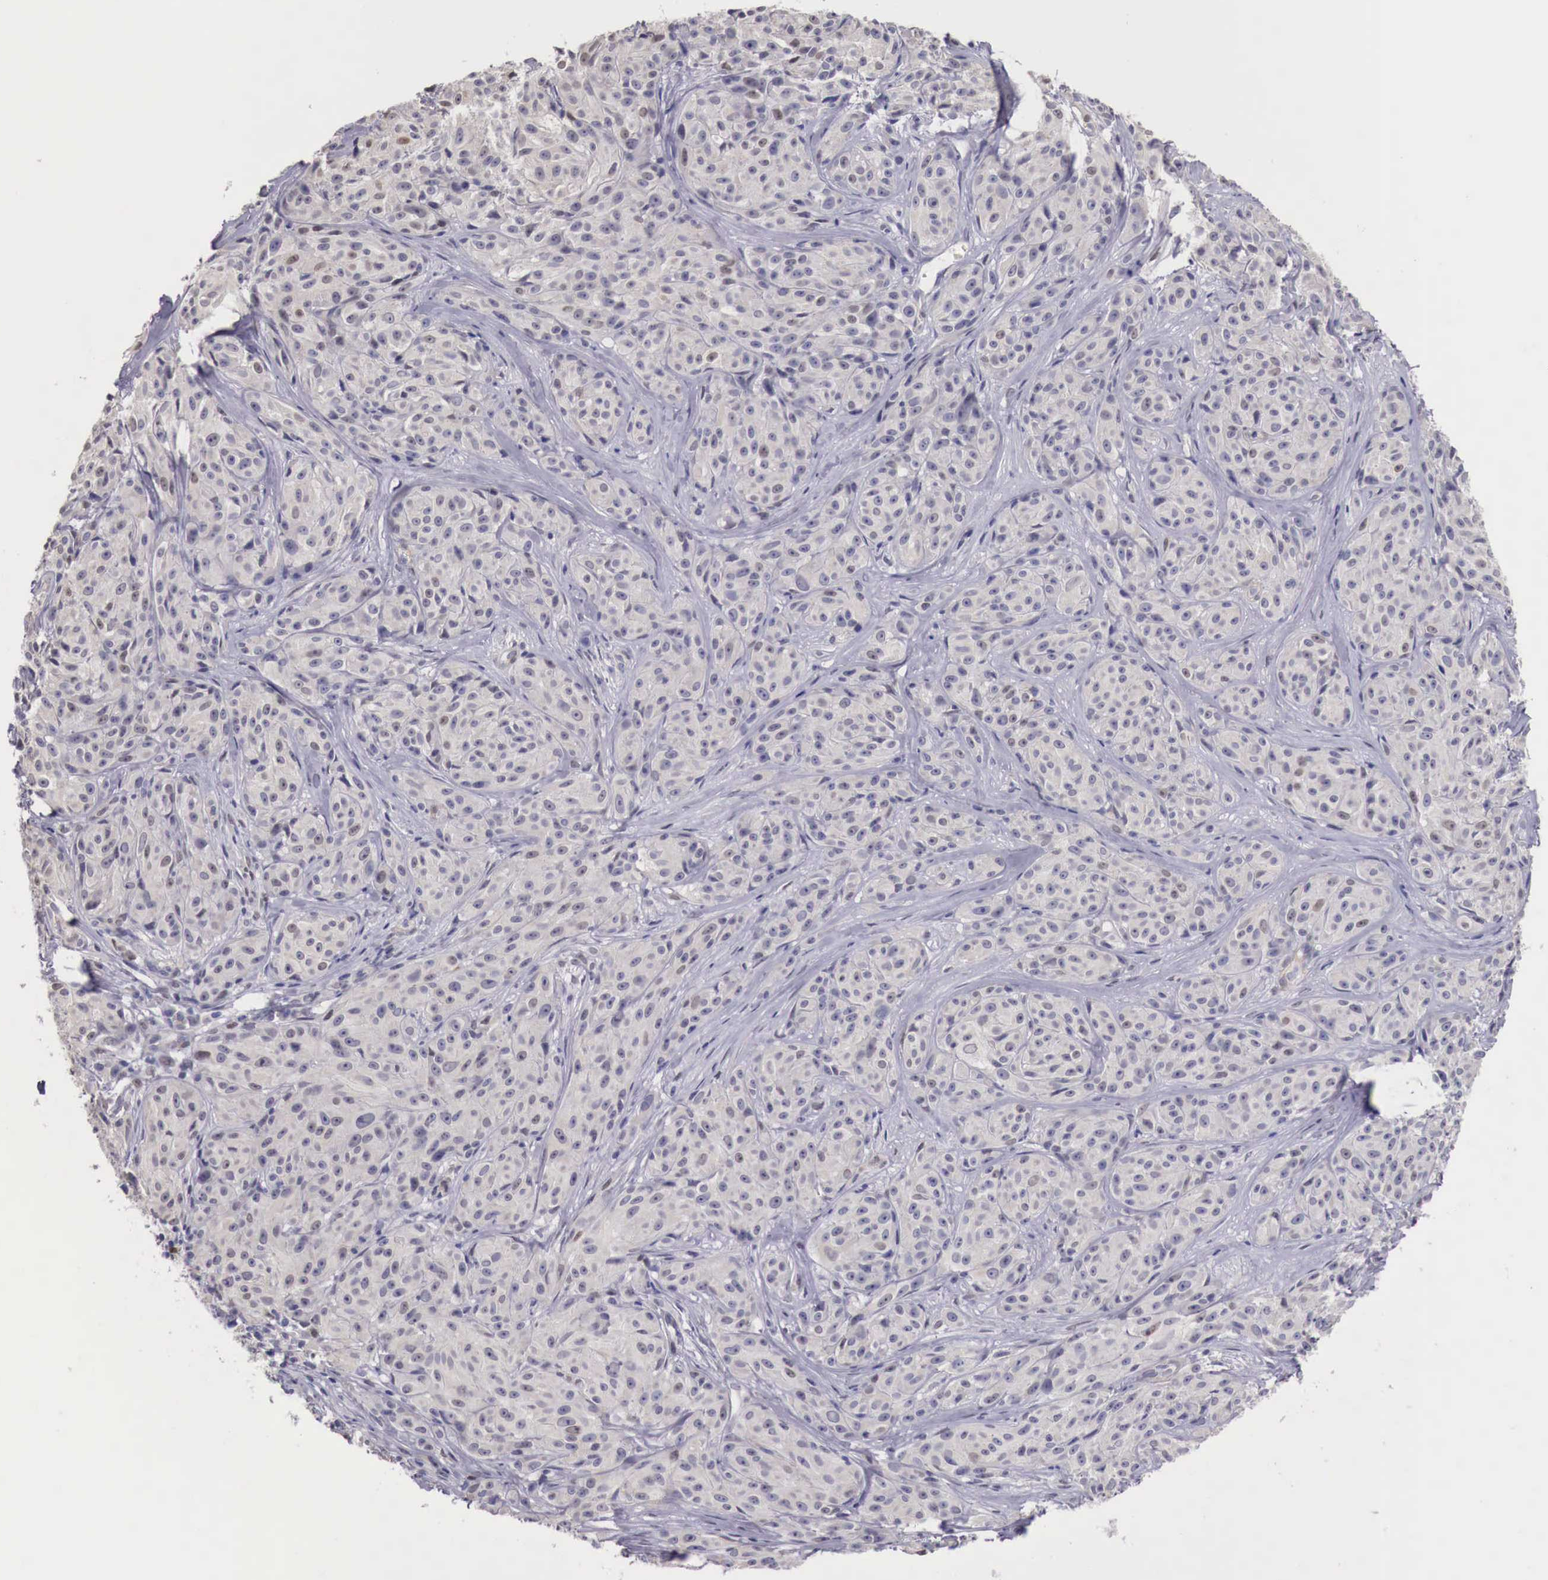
{"staining": {"intensity": "negative", "quantity": "none", "location": "none"}, "tissue": "melanoma", "cell_type": "Tumor cells", "image_type": "cancer", "snomed": [{"axis": "morphology", "description": "Malignant melanoma, NOS"}, {"axis": "topography", "description": "Skin"}], "caption": "Immunohistochemical staining of malignant melanoma exhibits no significant expression in tumor cells.", "gene": "ENOX2", "patient": {"sex": "male", "age": 56}}